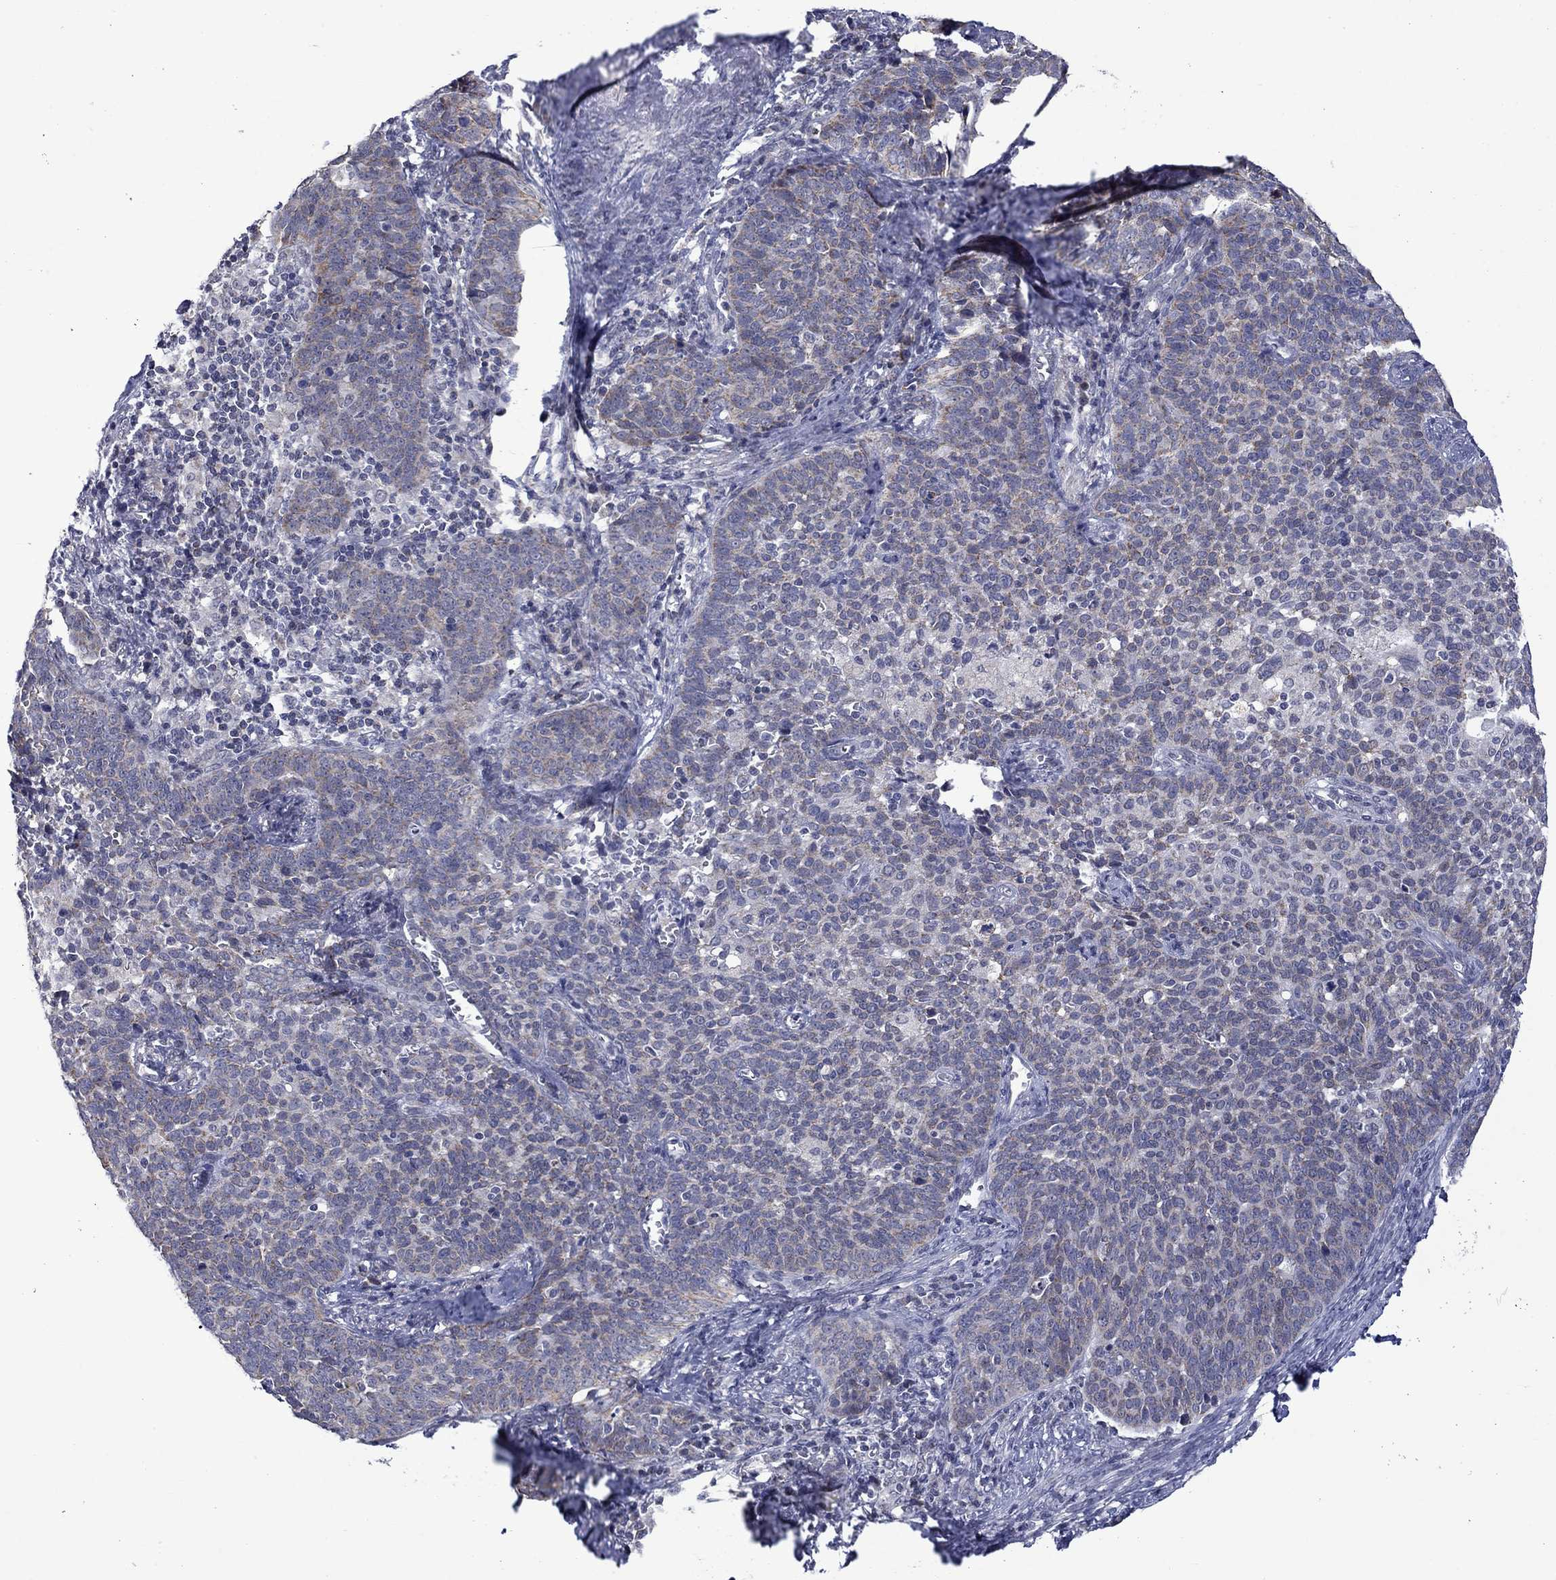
{"staining": {"intensity": "weak", "quantity": "<25%", "location": "cytoplasmic/membranous"}, "tissue": "cervical cancer", "cell_type": "Tumor cells", "image_type": "cancer", "snomed": [{"axis": "morphology", "description": "Squamous cell carcinoma, NOS"}, {"axis": "topography", "description": "Cervix"}], "caption": "IHC of cervical squamous cell carcinoma exhibits no positivity in tumor cells.", "gene": "KCNJ16", "patient": {"sex": "female", "age": 39}}